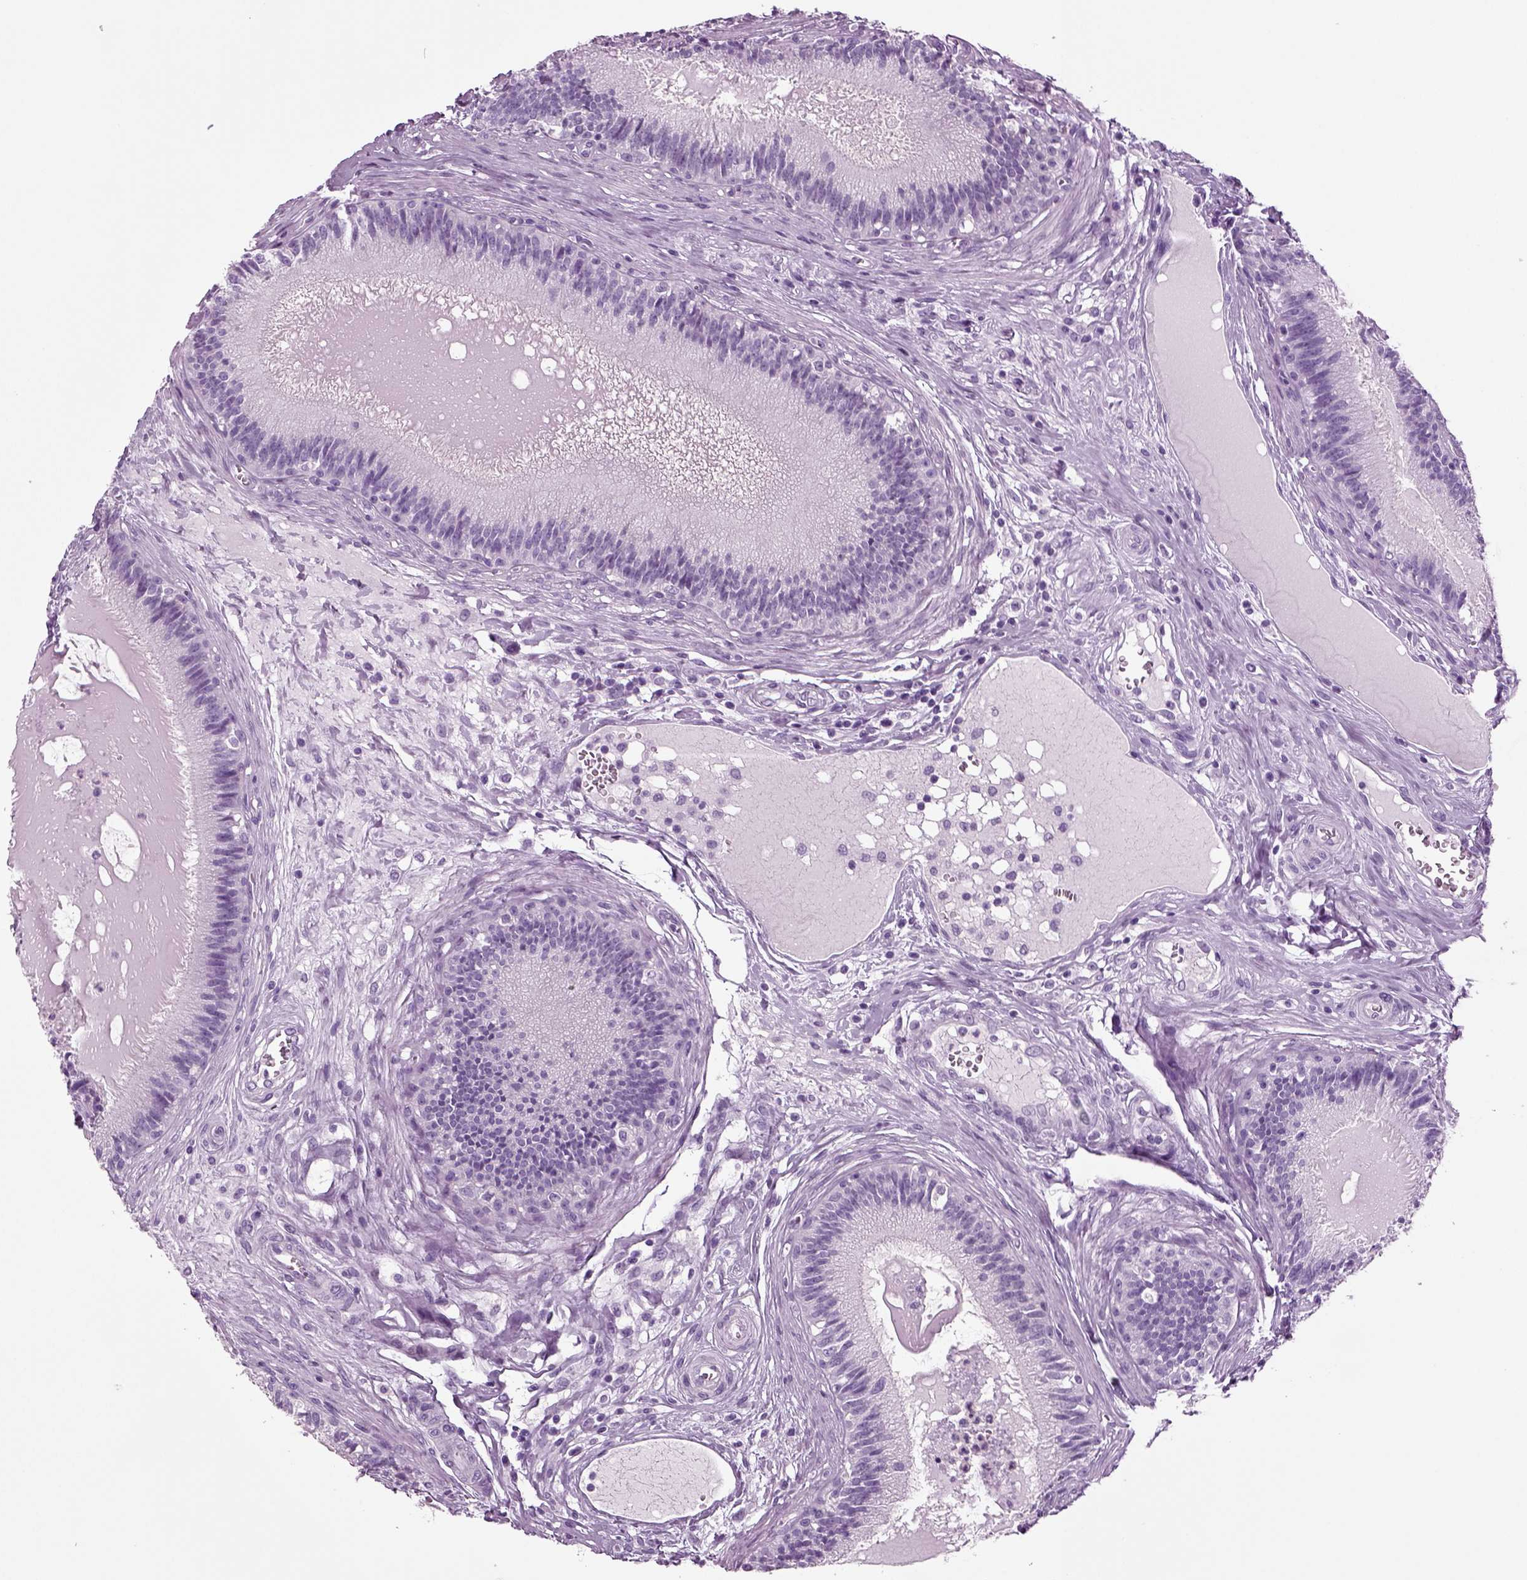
{"staining": {"intensity": "negative", "quantity": "none", "location": "none"}, "tissue": "epididymis", "cell_type": "Glandular cells", "image_type": "normal", "snomed": [{"axis": "morphology", "description": "Normal tissue, NOS"}, {"axis": "topography", "description": "Epididymis"}], "caption": "Glandular cells show no significant positivity in normal epididymis. The staining is performed using DAB (3,3'-diaminobenzidine) brown chromogen with nuclei counter-stained in using hematoxylin.", "gene": "CRABP1", "patient": {"sex": "male", "age": 27}}